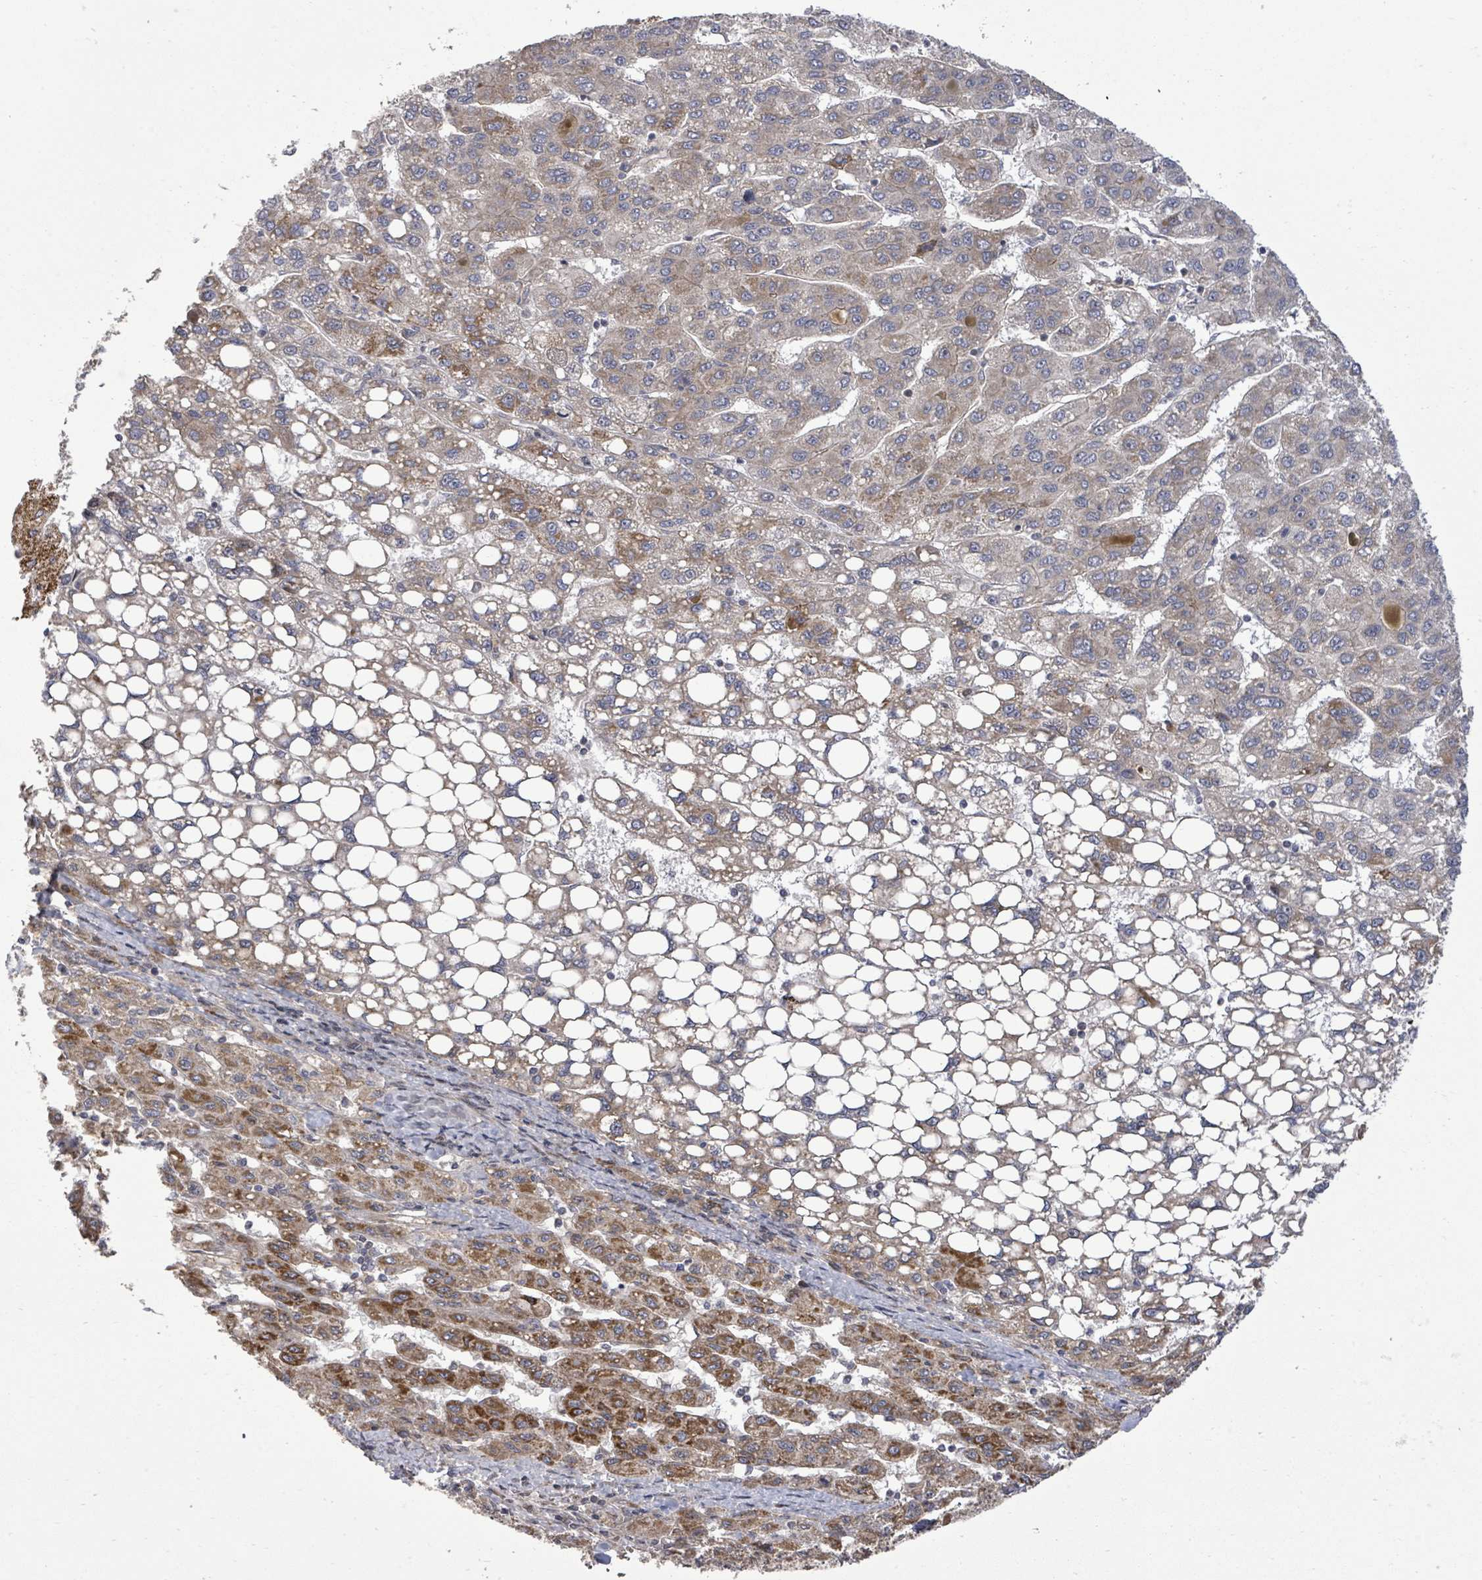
{"staining": {"intensity": "strong", "quantity": "<25%", "location": "cytoplasmic/membranous"}, "tissue": "liver cancer", "cell_type": "Tumor cells", "image_type": "cancer", "snomed": [{"axis": "morphology", "description": "Carcinoma, Hepatocellular, NOS"}, {"axis": "topography", "description": "Liver"}], "caption": "Liver cancer stained with a protein marker reveals strong staining in tumor cells.", "gene": "KRTAP27-1", "patient": {"sex": "female", "age": 82}}